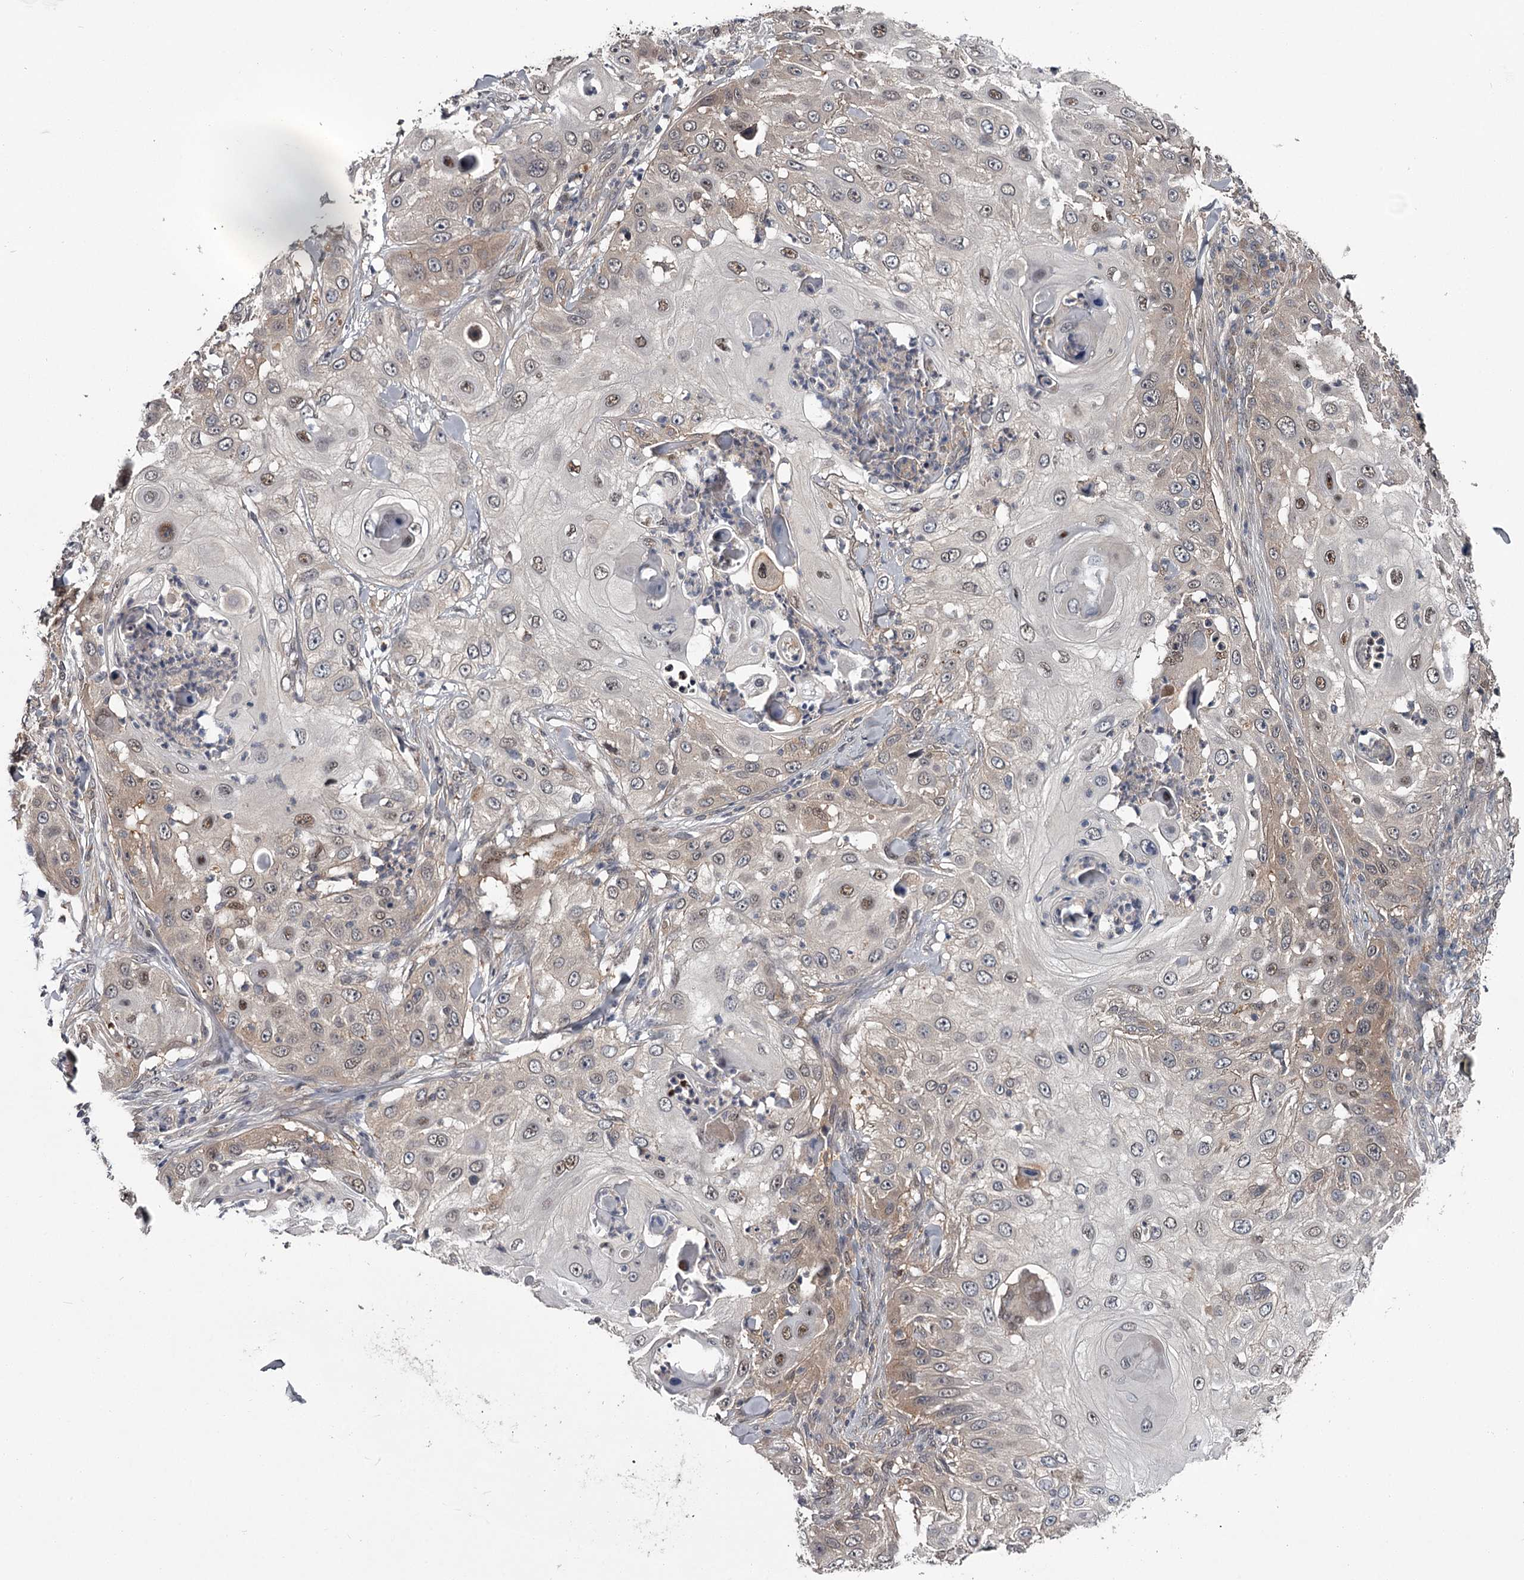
{"staining": {"intensity": "weak", "quantity": "<25%", "location": "cytoplasmic/membranous,nuclear"}, "tissue": "skin cancer", "cell_type": "Tumor cells", "image_type": "cancer", "snomed": [{"axis": "morphology", "description": "Squamous cell carcinoma, NOS"}, {"axis": "topography", "description": "Skin"}], "caption": "Tumor cells show no significant protein expression in squamous cell carcinoma (skin). Brightfield microscopy of IHC stained with DAB (3,3'-diaminobenzidine) (brown) and hematoxylin (blue), captured at high magnification.", "gene": "DAO", "patient": {"sex": "female", "age": 44}}